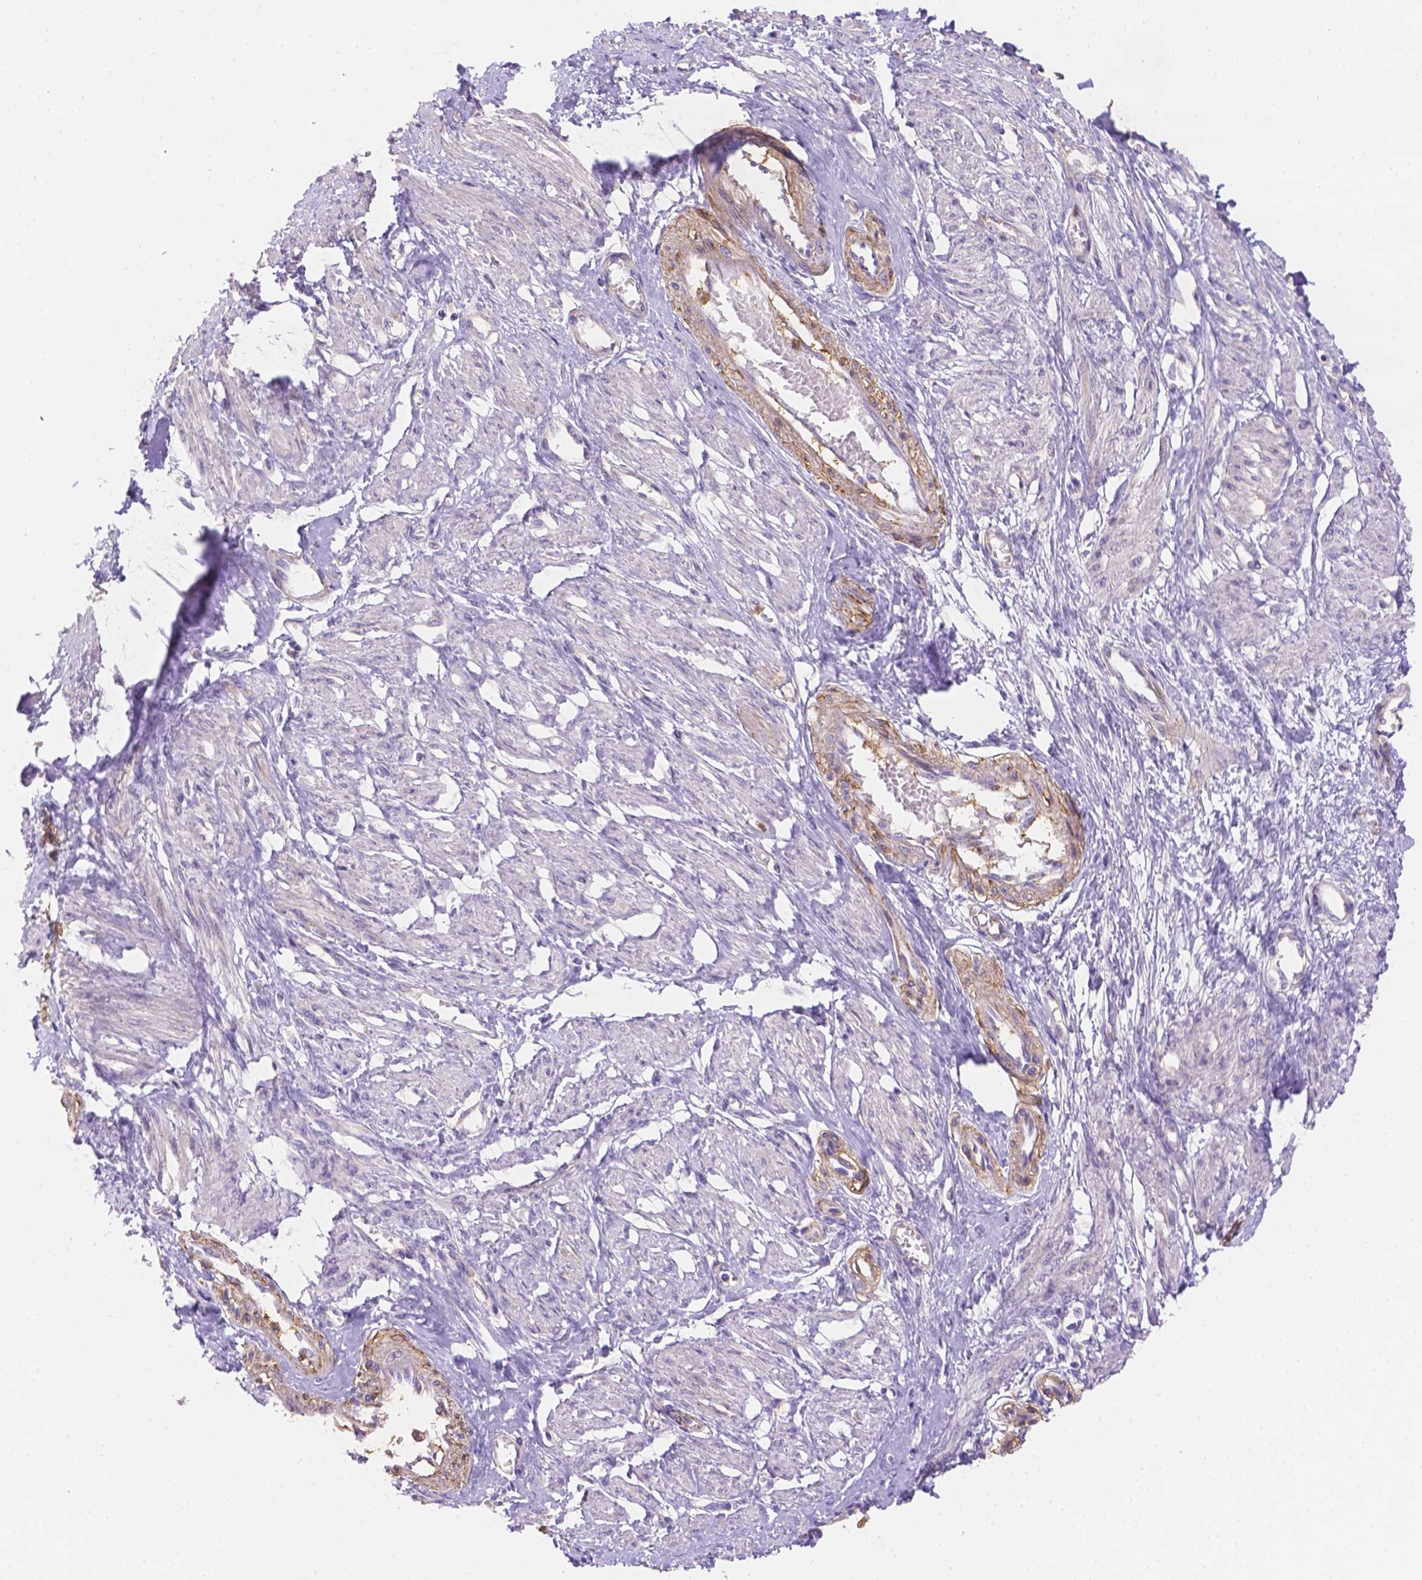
{"staining": {"intensity": "weak", "quantity": "25%-75%", "location": "cytoplasmic/membranous"}, "tissue": "smooth muscle", "cell_type": "Smooth muscle cells", "image_type": "normal", "snomed": [{"axis": "morphology", "description": "Normal tissue, NOS"}, {"axis": "topography", "description": "Smooth muscle"}, {"axis": "topography", "description": "Uterus"}], "caption": "IHC image of benign smooth muscle: smooth muscle stained using immunohistochemistry (IHC) shows low levels of weak protein expression localized specifically in the cytoplasmic/membranous of smooth muscle cells, appearing as a cytoplasmic/membranous brown color.", "gene": "NXPE2", "patient": {"sex": "female", "age": 39}}